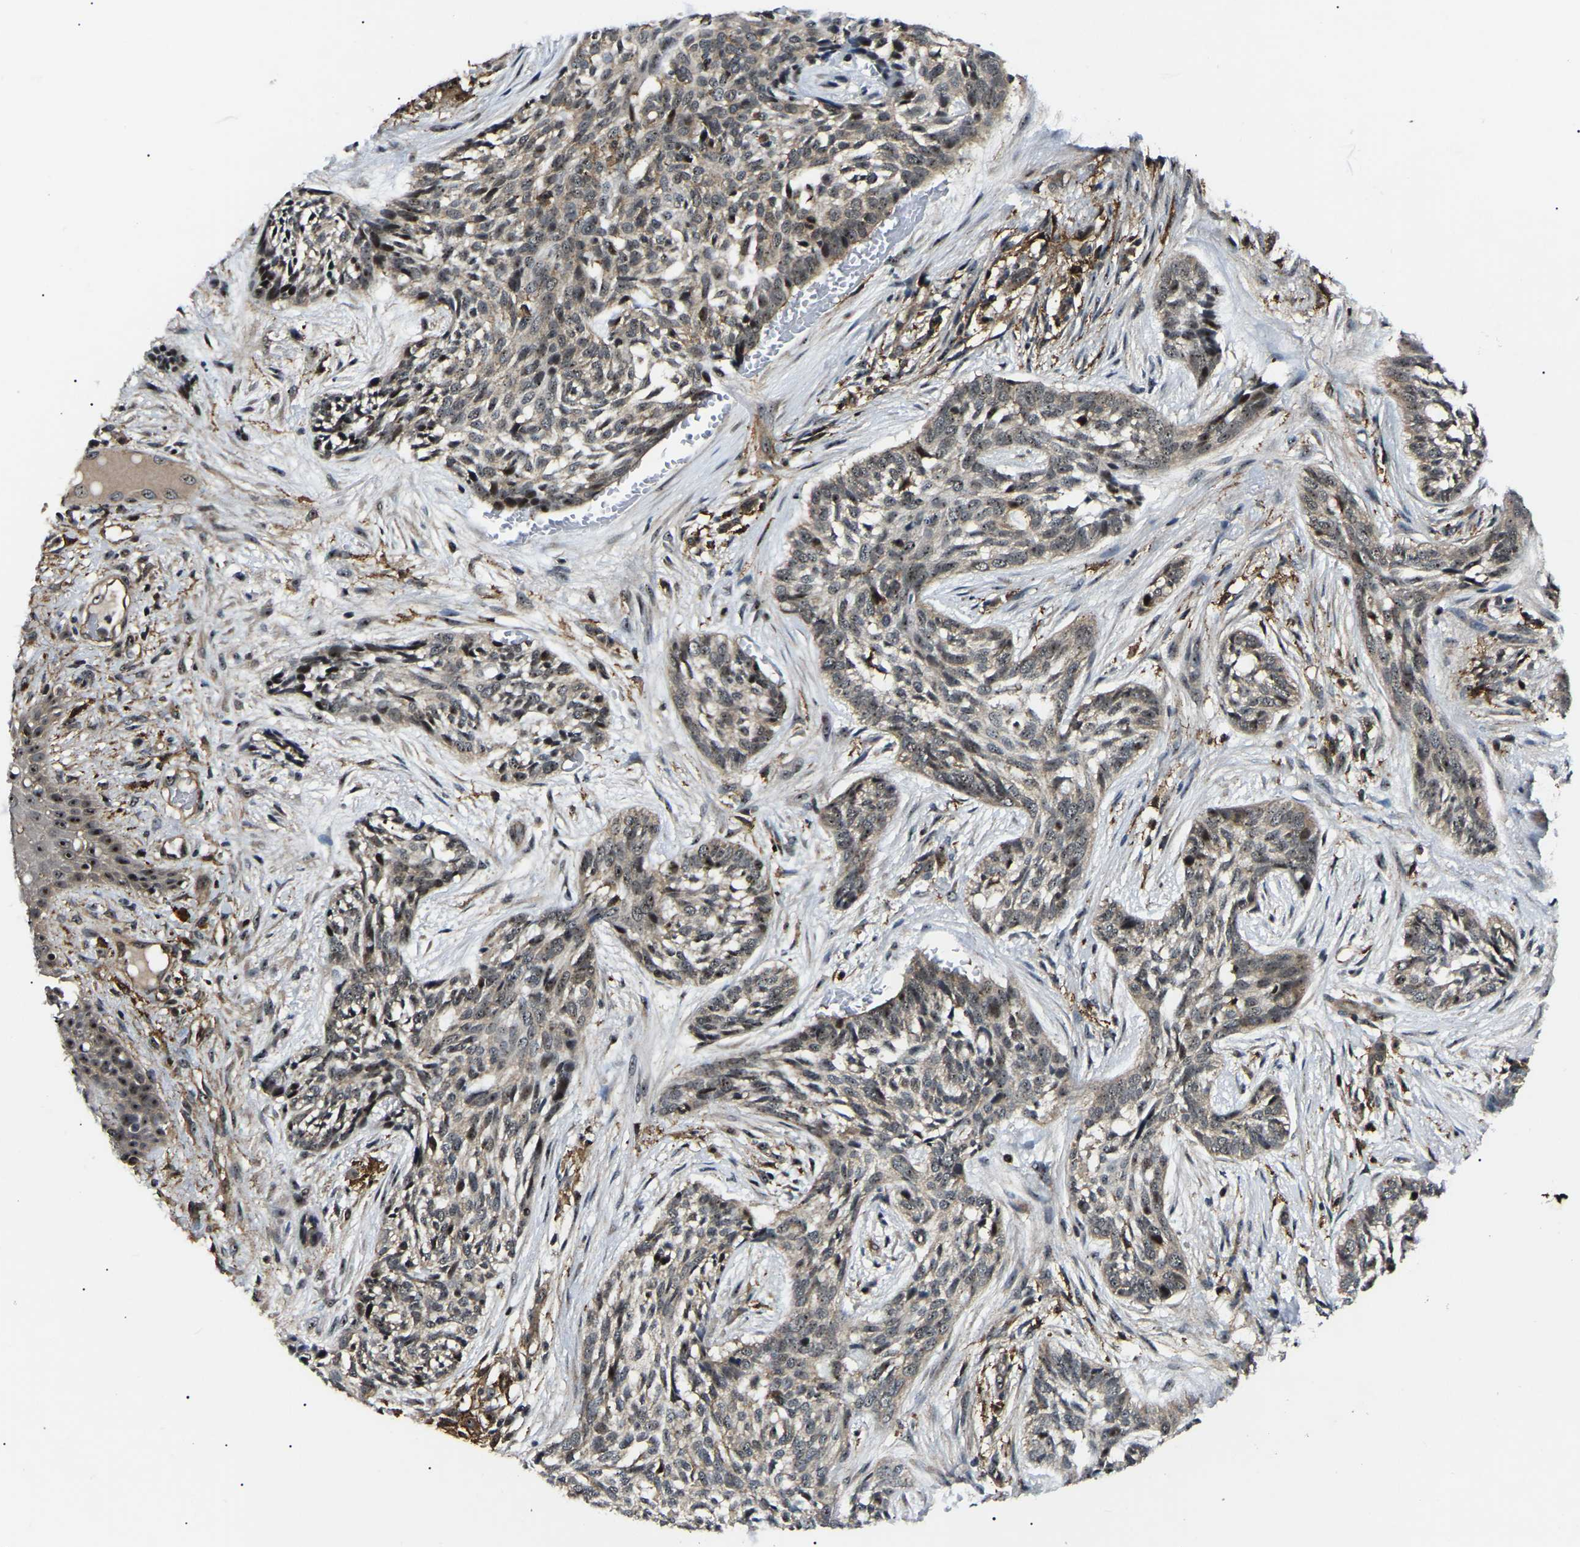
{"staining": {"intensity": "moderate", "quantity": ">75%", "location": "cytoplasmic/membranous,nuclear"}, "tissue": "skin cancer", "cell_type": "Tumor cells", "image_type": "cancer", "snomed": [{"axis": "morphology", "description": "Basal cell carcinoma"}, {"axis": "topography", "description": "Skin"}], "caption": "Protein staining by IHC displays moderate cytoplasmic/membranous and nuclear positivity in approximately >75% of tumor cells in basal cell carcinoma (skin).", "gene": "RRP1B", "patient": {"sex": "female", "age": 88}}